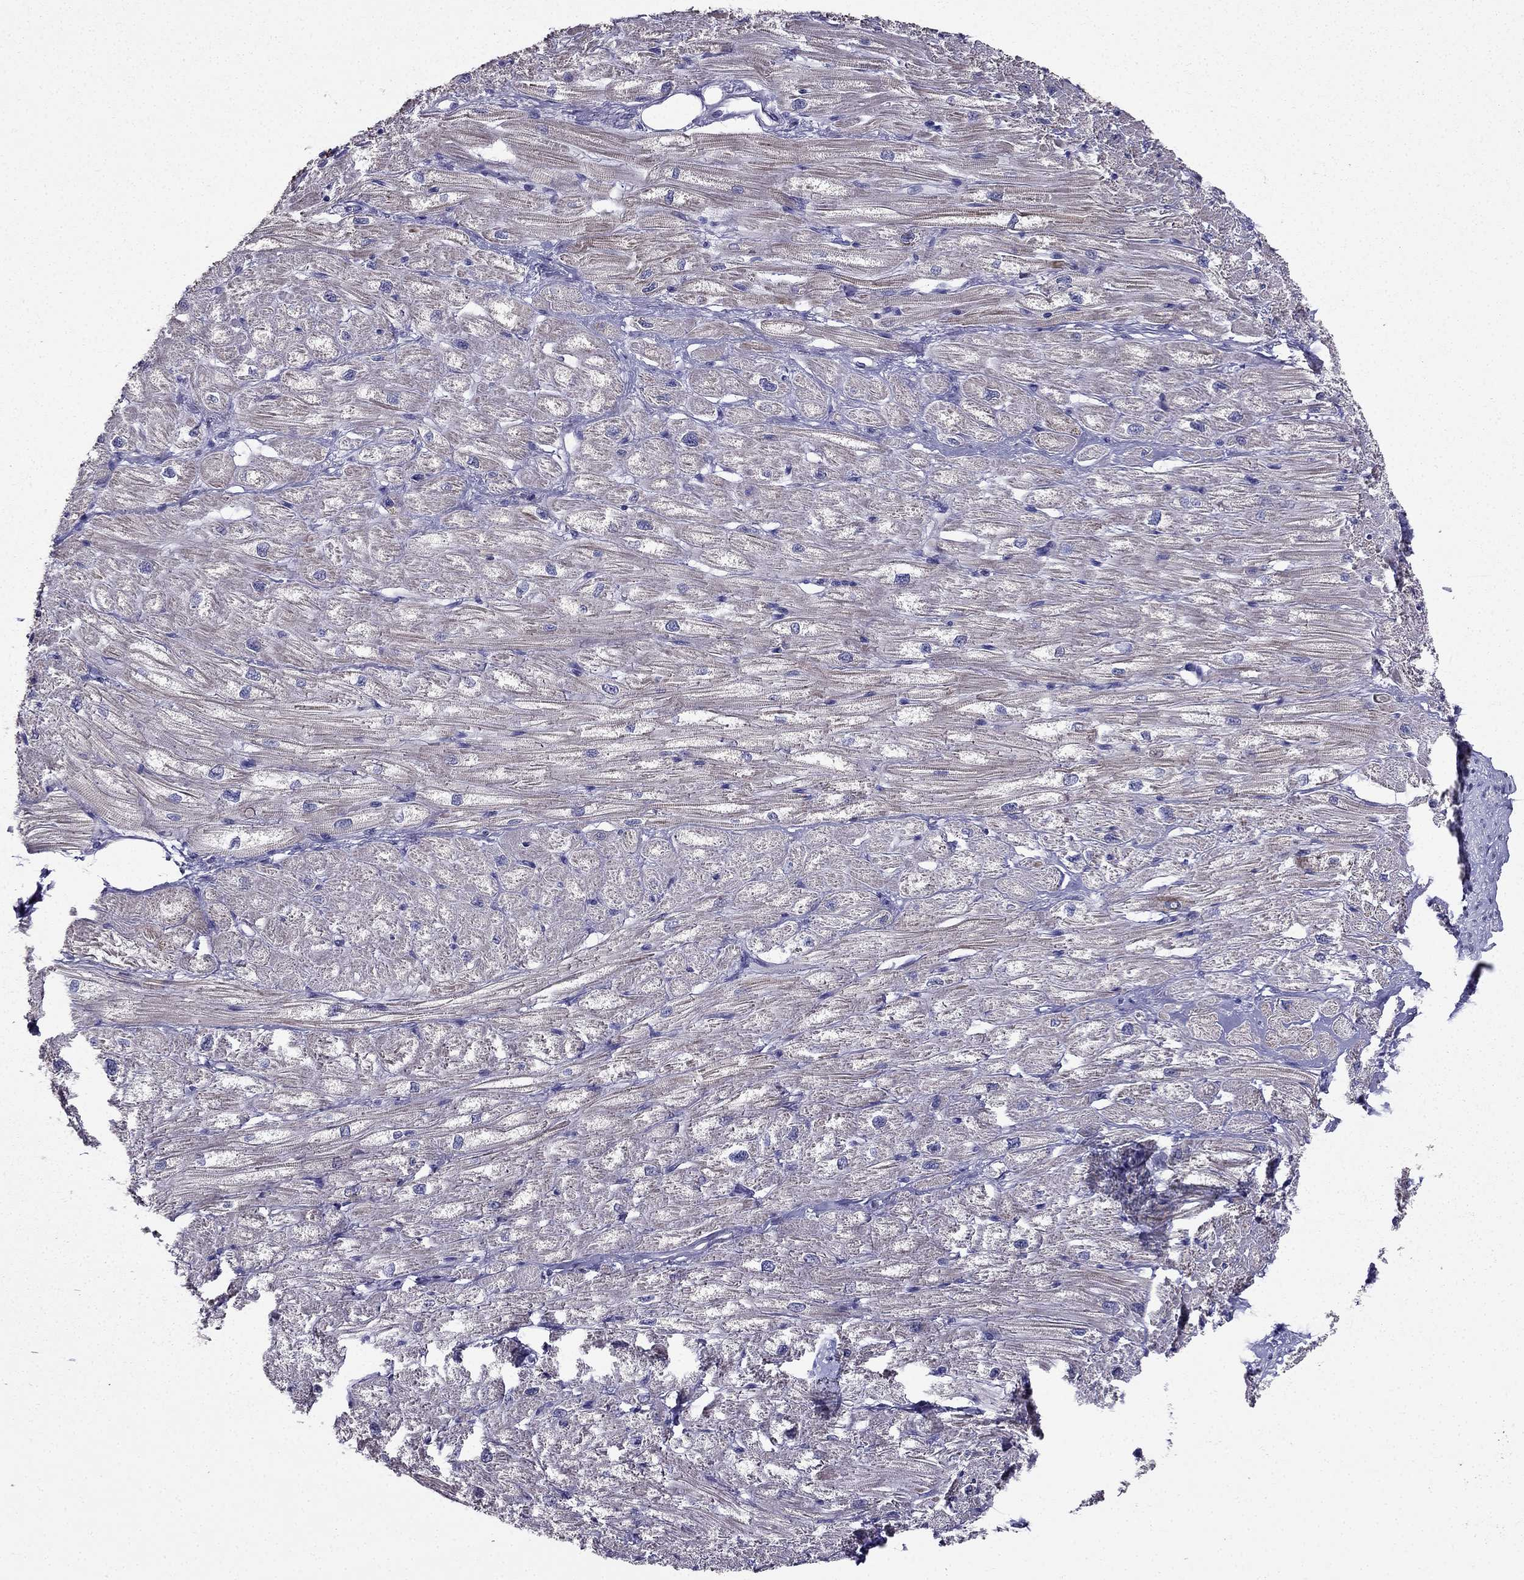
{"staining": {"intensity": "moderate", "quantity": "25%-75%", "location": "cytoplasmic/membranous"}, "tissue": "heart muscle", "cell_type": "Cardiomyocytes", "image_type": "normal", "snomed": [{"axis": "morphology", "description": "Normal tissue, NOS"}, {"axis": "topography", "description": "Heart"}], "caption": "Immunohistochemistry (DAB (3,3'-diaminobenzidine)) staining of unremarkable human heart muscle demonstrates moderate cytoplasmic/membranous protein staining in approximately 25%-75% of cardiomyocytes.", "gene": "AS3MT", "patient": {"sex": "male", "age": 57}}